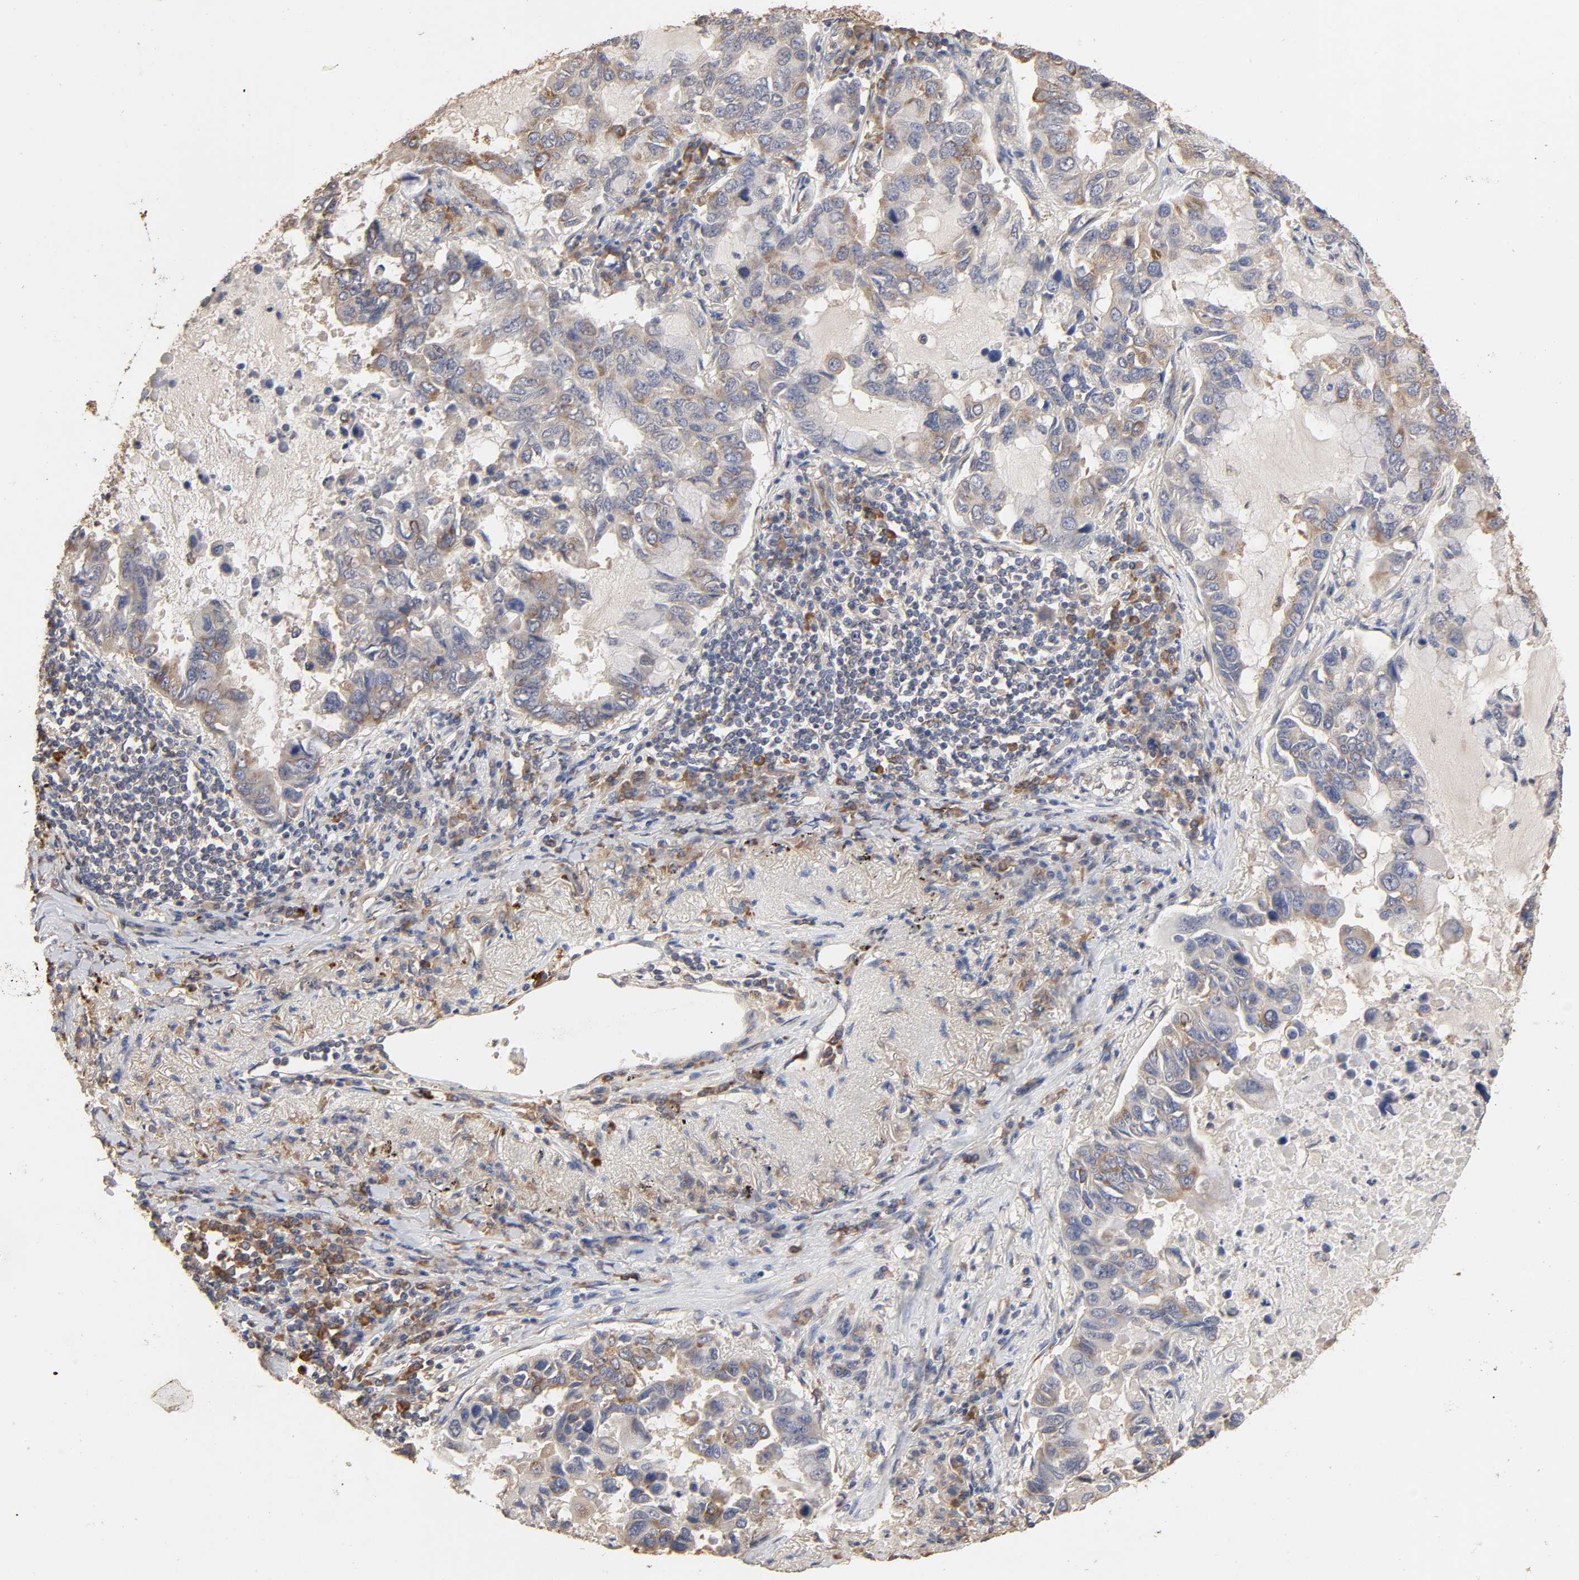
{"staining": {"intensity": "weak", "quantity": ">75%", "location": "cytoplasmic/membranous"}, "tissue": "lung cancer", "cell_type": "Tumor cells", "image_type": "cancer", "snomed": [{"axis": "morphology", "description": "Adenocarcinoma, NOS"}, {"axis": "topography", "description": "Lung"}], "caption": "Immunohistochemistry (IHC) micrograph of human adenocarcinoma (lung) stained for a protein (brown), which shows low levels of weak cytoplasmic/membranous positivity in about >75% of tumor cells.", "gene": "EIF4G2", "patient": {"sex": "male", "age": 64}}